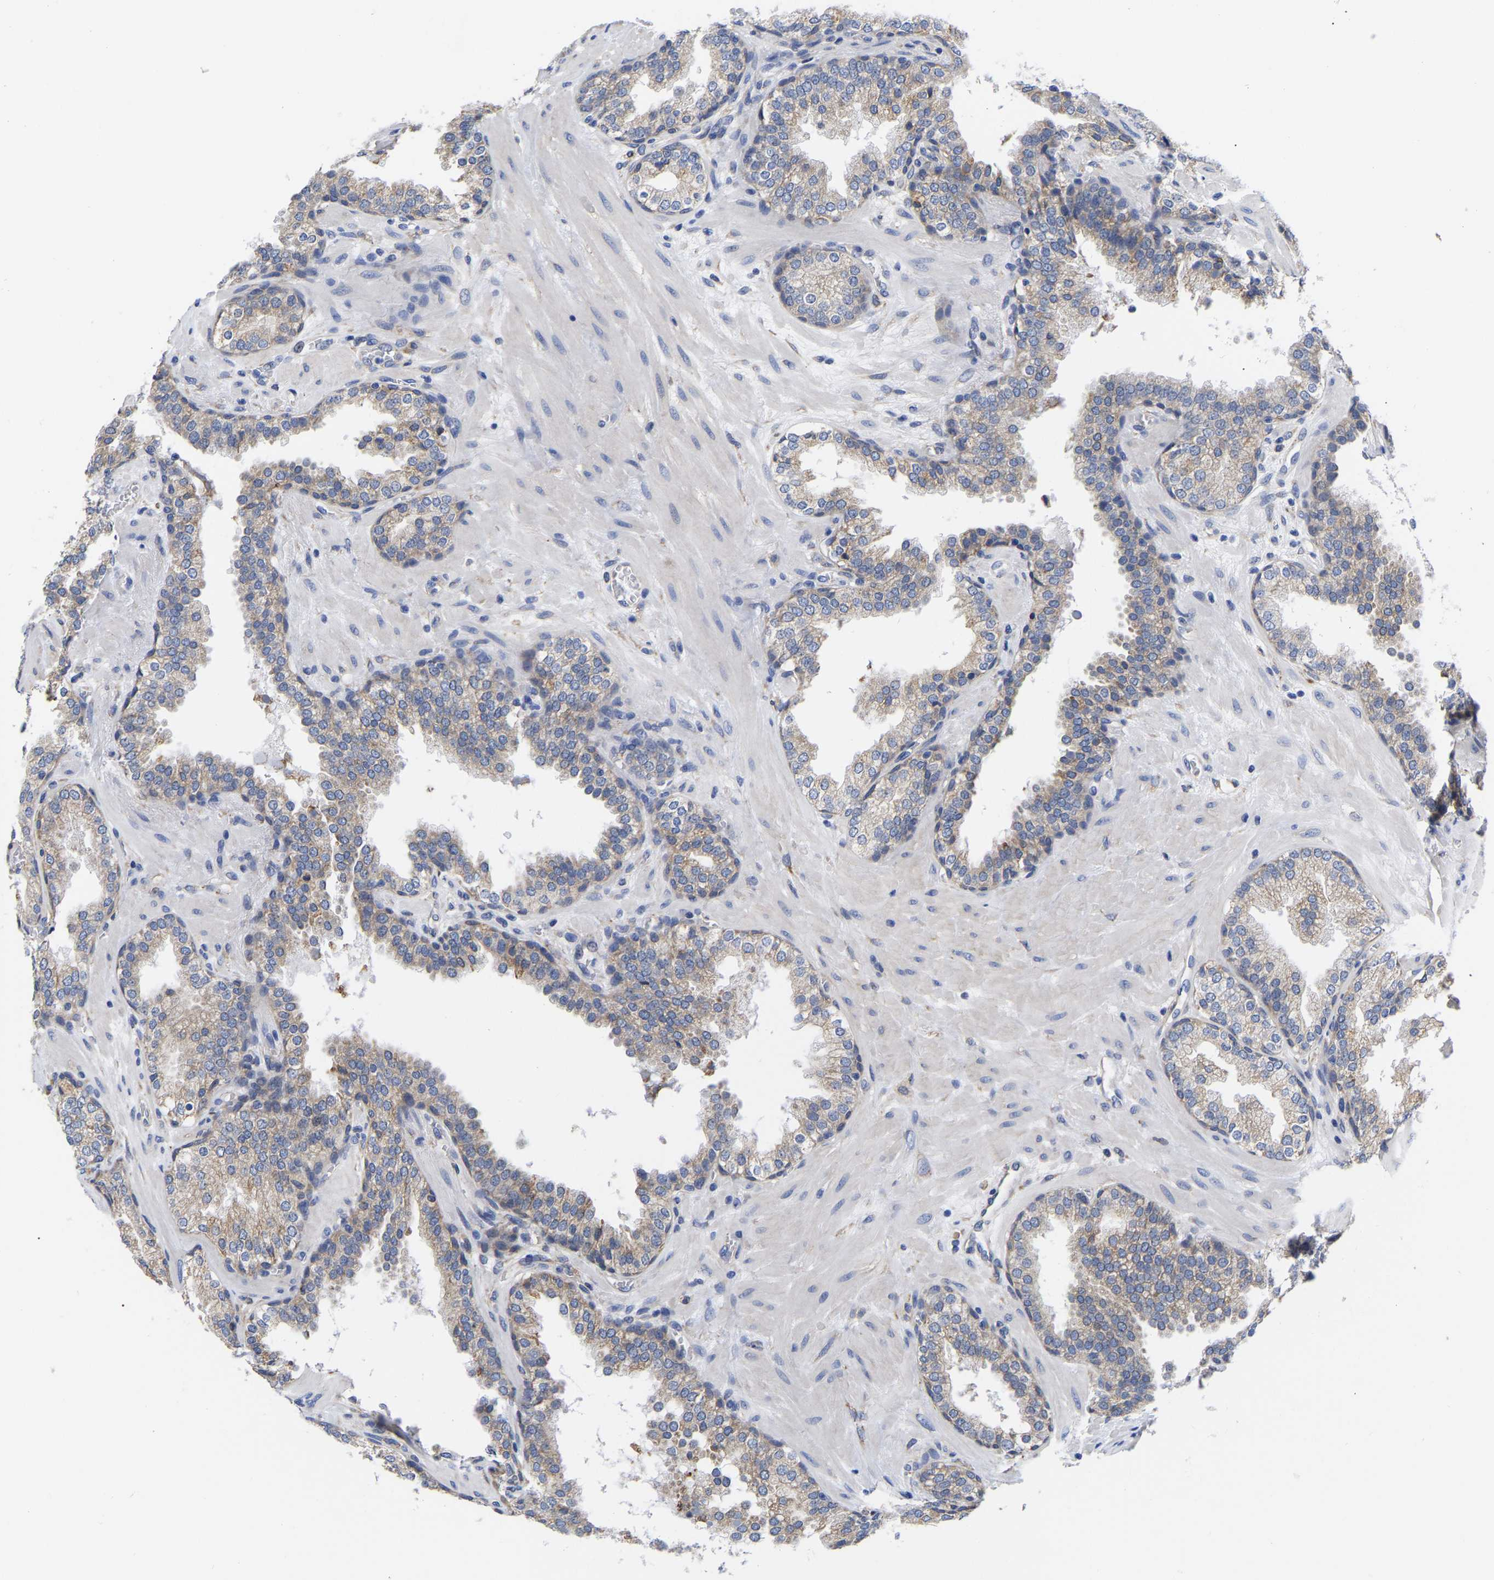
{"staining": {"intensity": "weak", "quantity": "25%-75%", "location": "cytoplasmic/membranous"}, "tissue": "prostate", "cell_type": "Glandular cells", "image_type": "normal", "snomed": [{"axis": "morphology", "description": "Normal tissue, NOS"}, {"axis": "topography", "description": "Prostate"}], "caption": "Prostate stained with IHC shows weak cytoplasmic/membranous staining in approximately 25%-75% of glandular cells.", "gene": "CFAP298", "patient": {"sex": "male", "age": 51}}